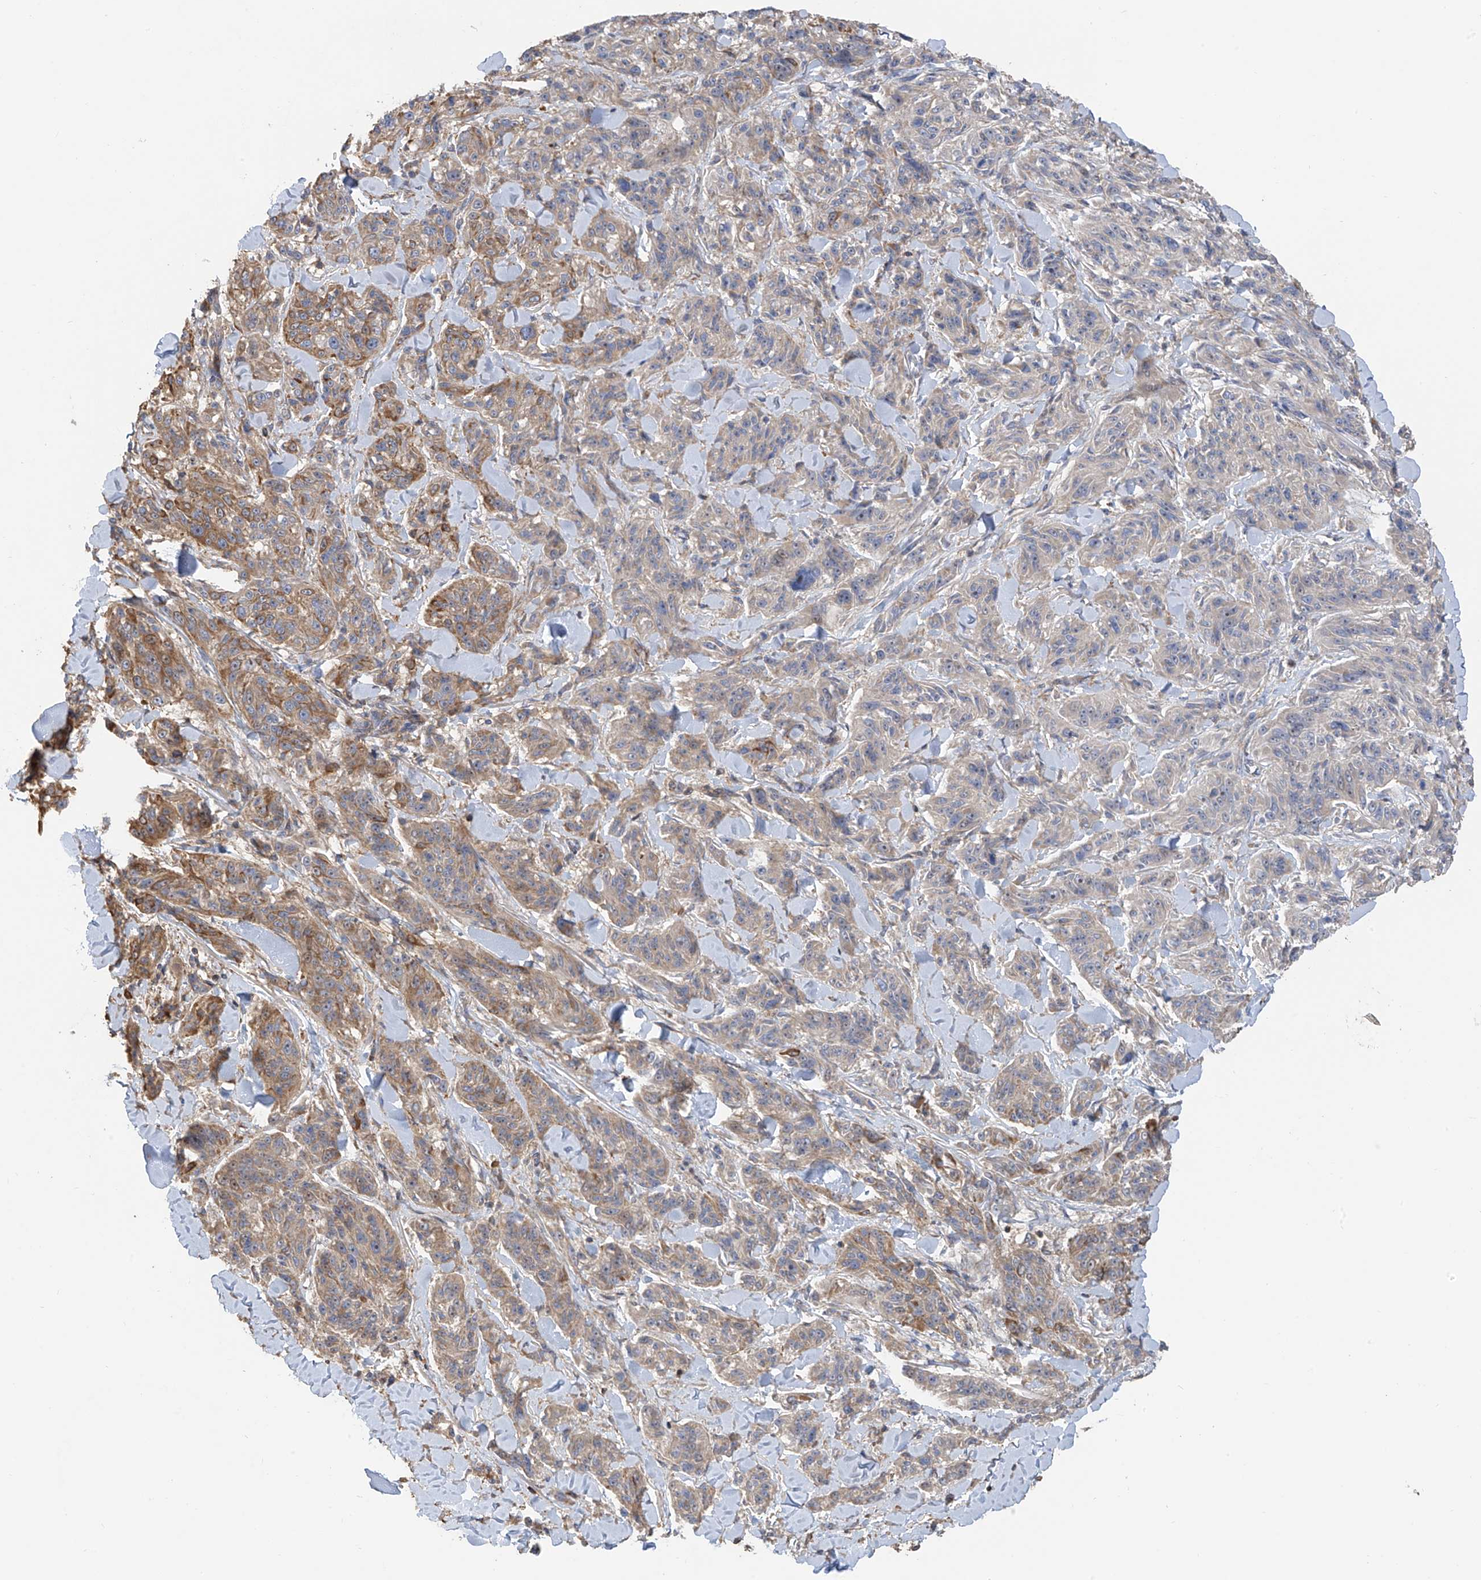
{"staining": {"intensity": "moderate", "quantity": "<25%", "location": "cytoplasmic/membranous"}, "tissue": "melanoma", "cell_type": "Tumor cells", "image_type": "cancer", "snomed": [{"axis": "morphology", "description": "Malignant melanoma, NOS"}, {"axis": "topography", "description": "Skin"}], "caption": "IHC (DAB) staining of human melanoma displays moderate cytoplasmic/membranous protein expression in about <25% of tumor cells.", "gene": "SLC43A3", "patient": {"sex": "male", "age": 53}}